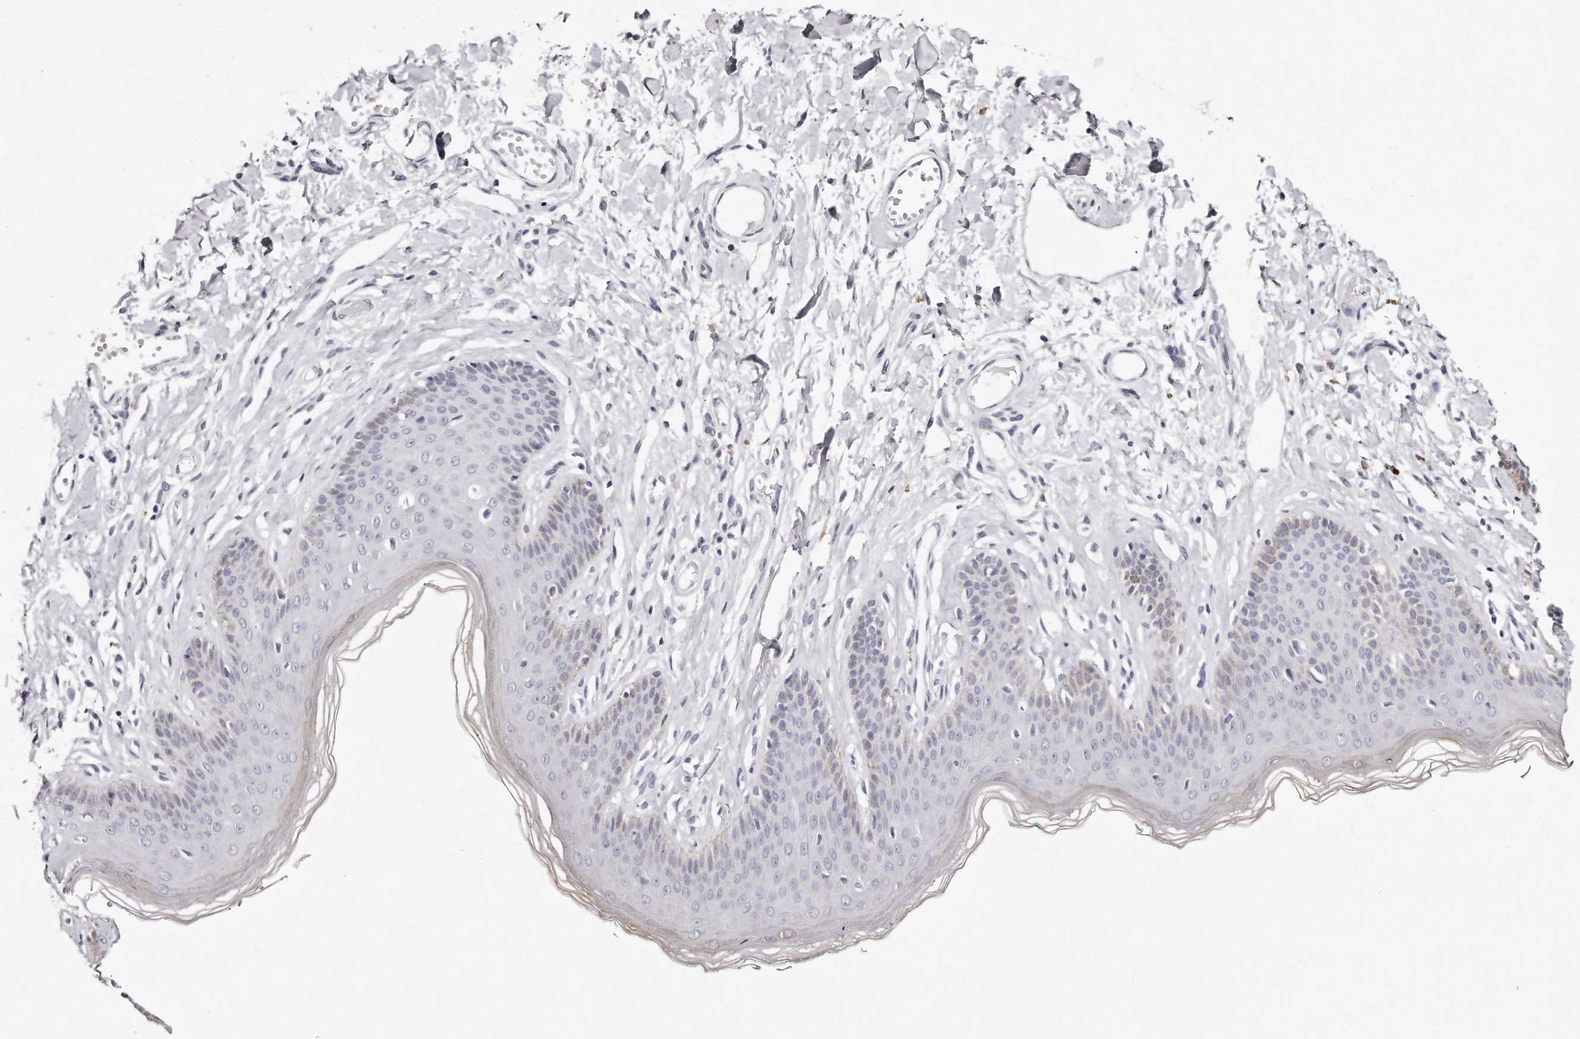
{"staining": {"intensity": "negative", "quantity": "none", "location": "none"}, "tissue": "skin", "cell_type": "Epidermal cells", "image_type": "normal", "snomed": [{"axis": "morphology", "description": "Normal tissue, NOS"}, {"axis": "morphology", "description": "Squamous cell carcinoma, NOS"}, {"axis": "topography", "description": "Vulva"}], "caption": "Immunohistochemistry histopathology image of unremarkable human skin stained for a protein (brown), which exhibits no staining in epidermal cells.", "gene": "GDA", "patient": {"sex": "female", "age": 85}}